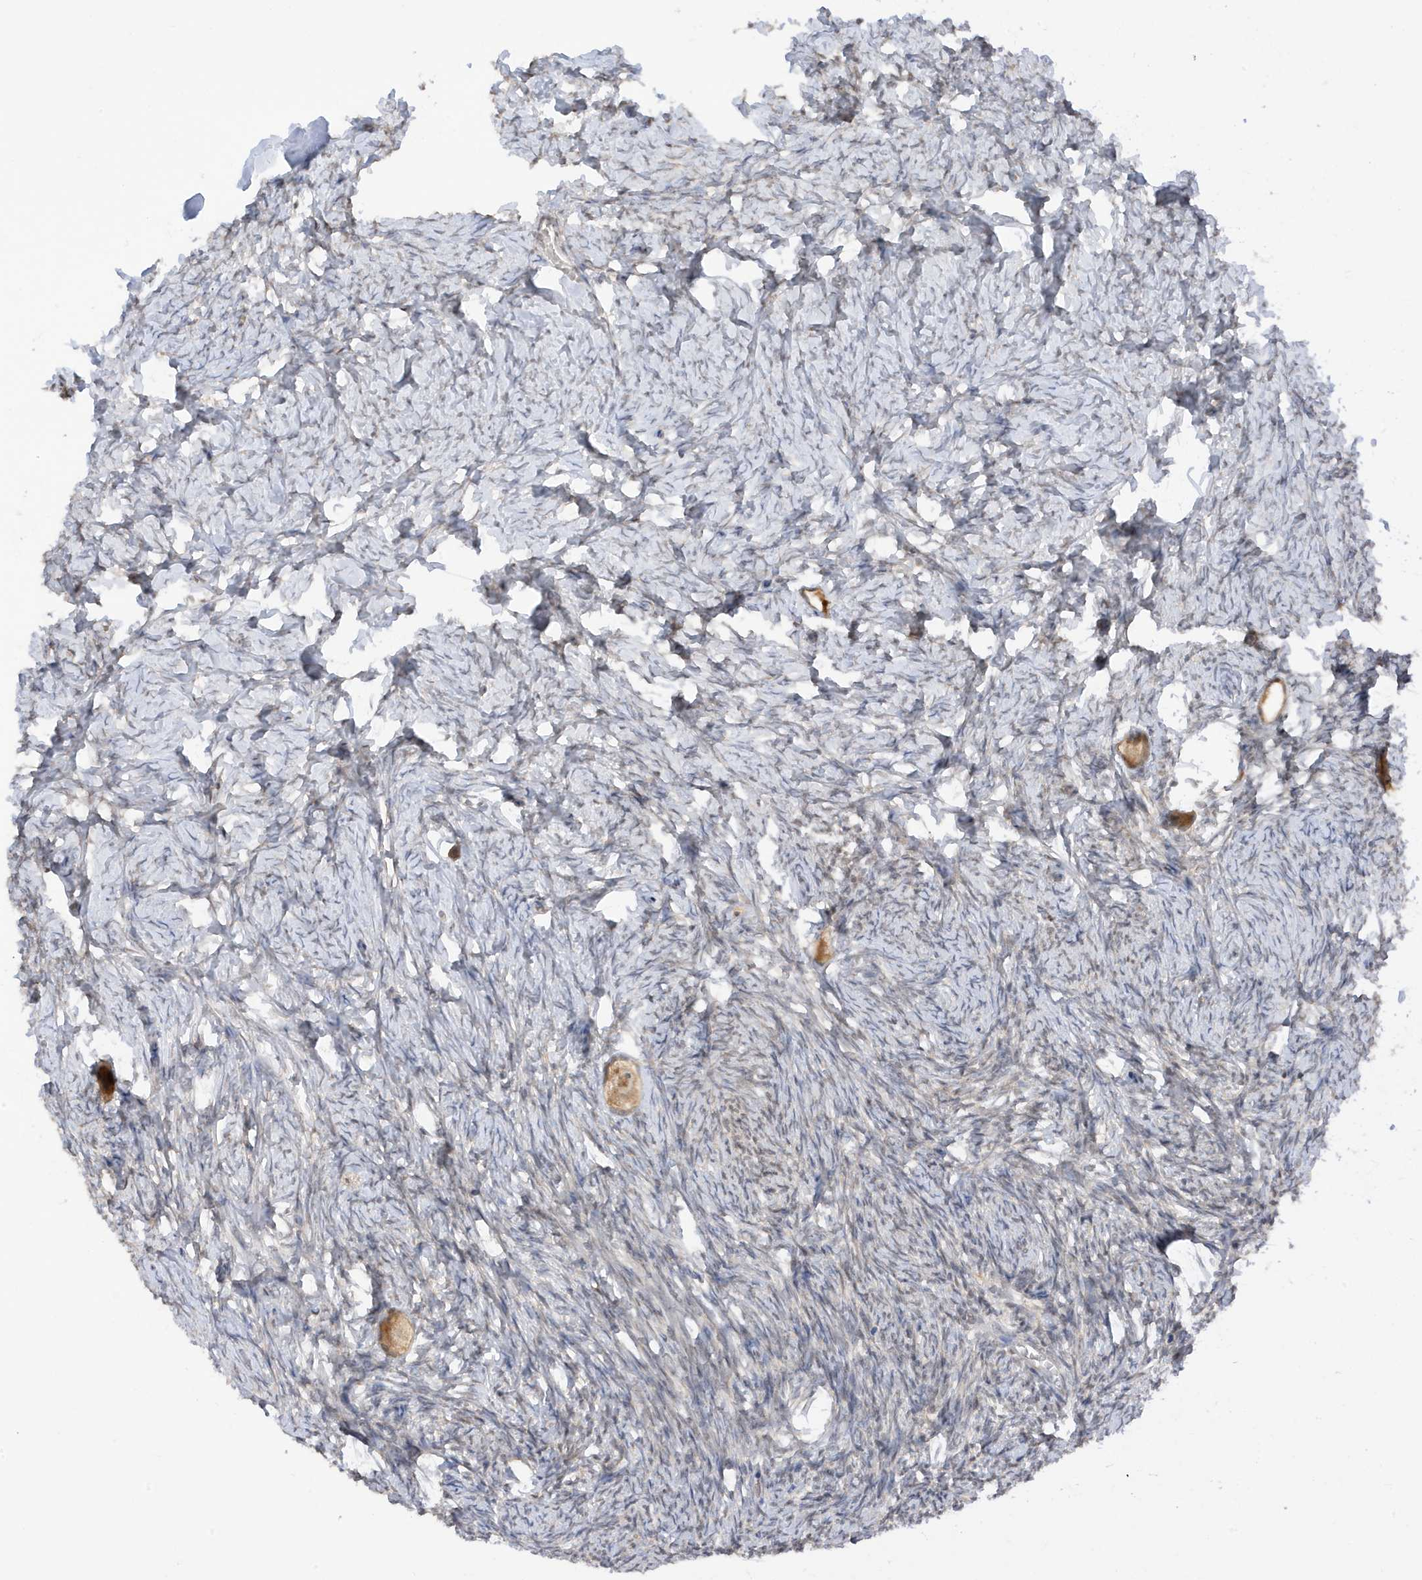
{"staining": {"intensity": "moderate", "quantity": ">75%", "location": "cytoplasmic/membranous"}, "tissue": "ovary", "cell_type": "Follicle cells", "image_type": "normal", "snomed": [{"axis": "morphology", "description": "Normal tissue, NOS"}, {"axis": "topography", "description": "Ovary"}], "caption": "Immunohistochemical staining of normal ovary demonstrates medium levels of moderate cytoplasmic/membranous positivity in about >75% of follicle cells.", "gene": "TAB3", "patient": {"sex": "female", "age": 27}}